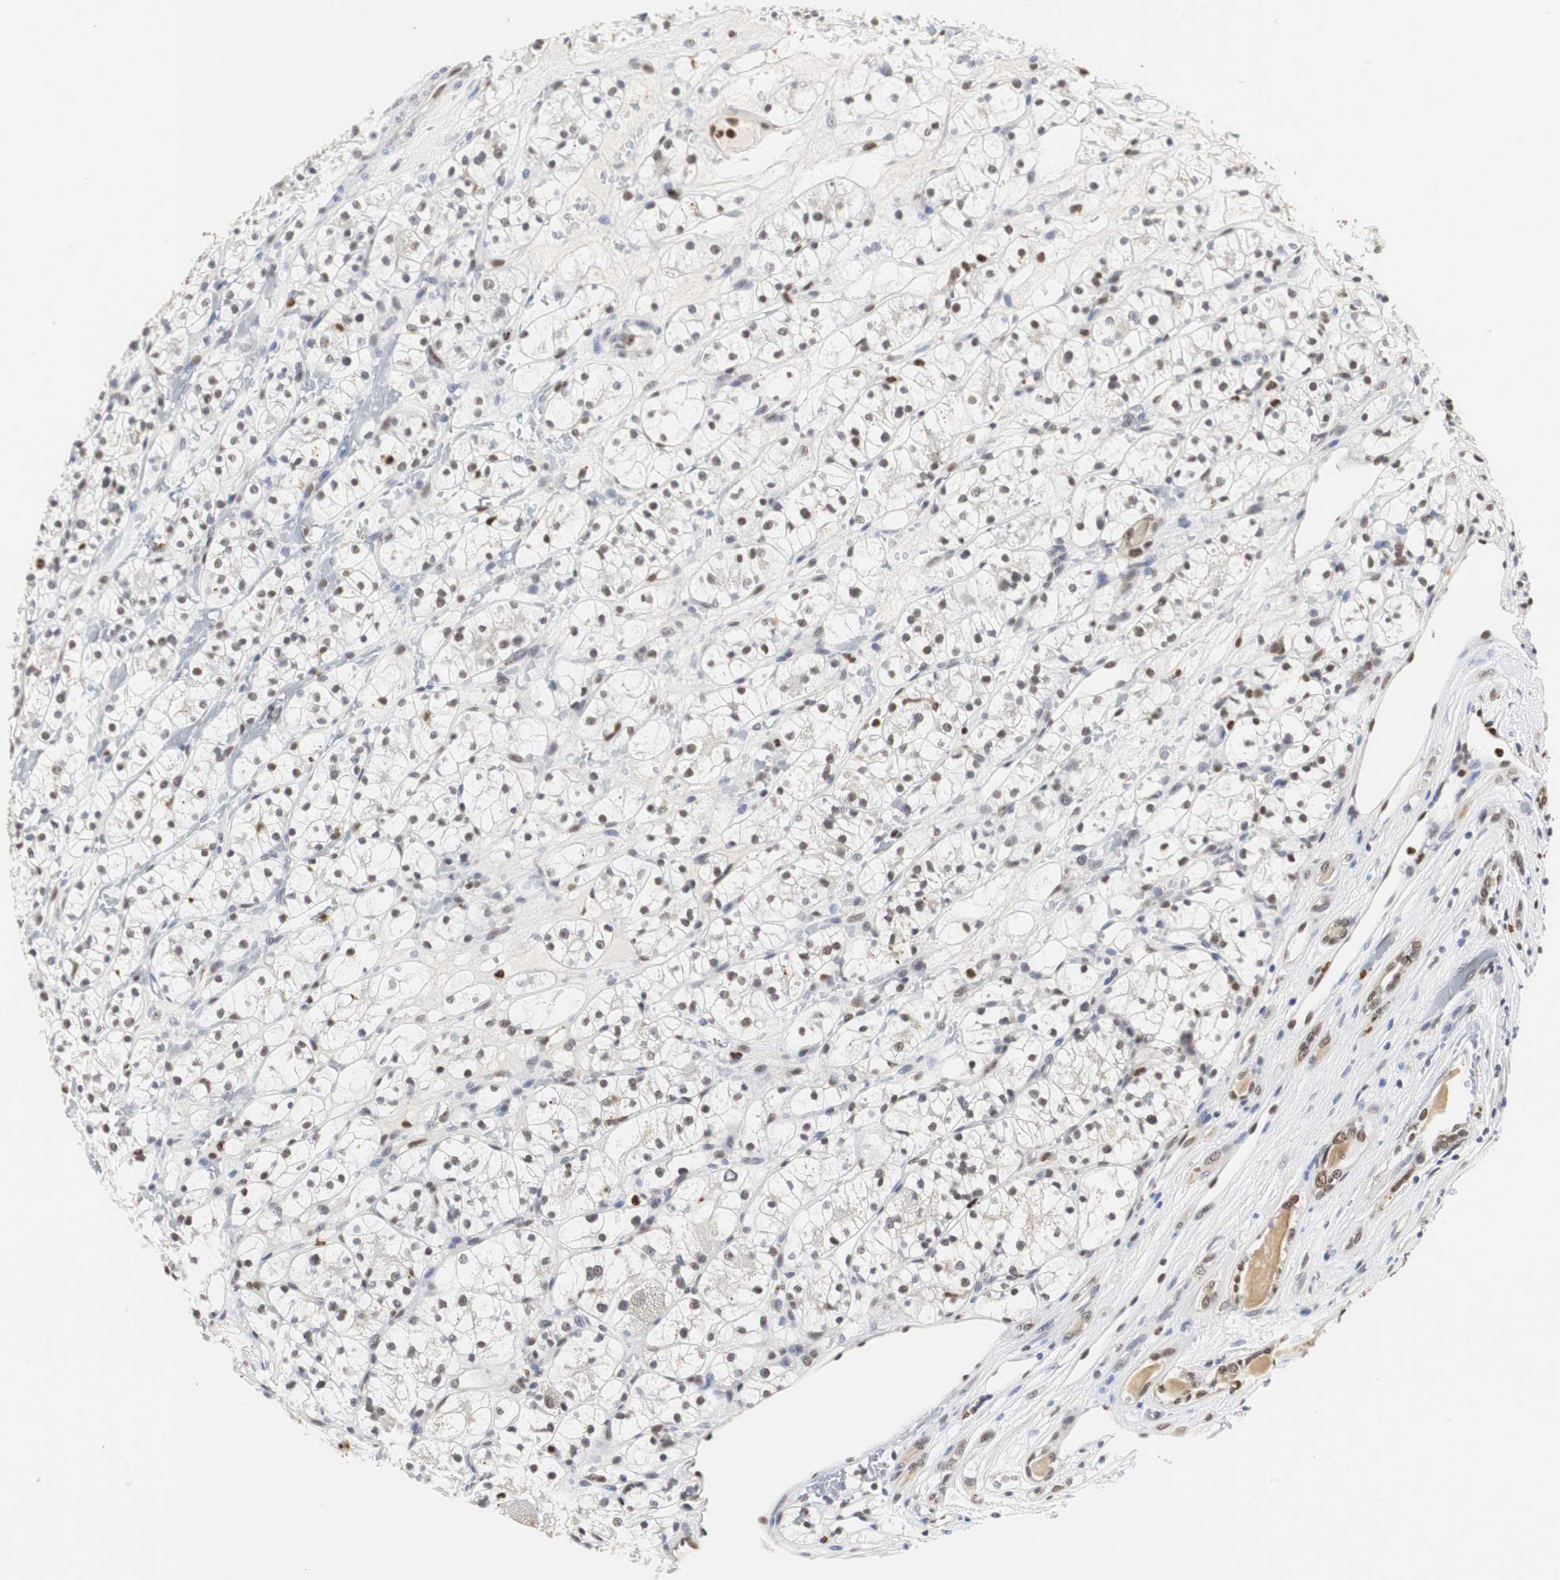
{"staining": {"intensity": "weak", "quantity": "<25%", "location": "nuclear"}, "tissue": "renal cancer", "cell_type": "Tumor cells", "image_type": "cancer", "snomed": [{"axis": "morphology", "description": "Adenocarcinoma, NOS"}, {"axis": "topography", "description": "Kidney"}], "caption": "This is a photomicrograph of immunohistochemistry (IHC) staining of renal cancer (adenocarcinoma), which shows no positivity in tumor cells.", "gene": "ZFC3H1", "patient": {"sex": "female", "age": 60}}